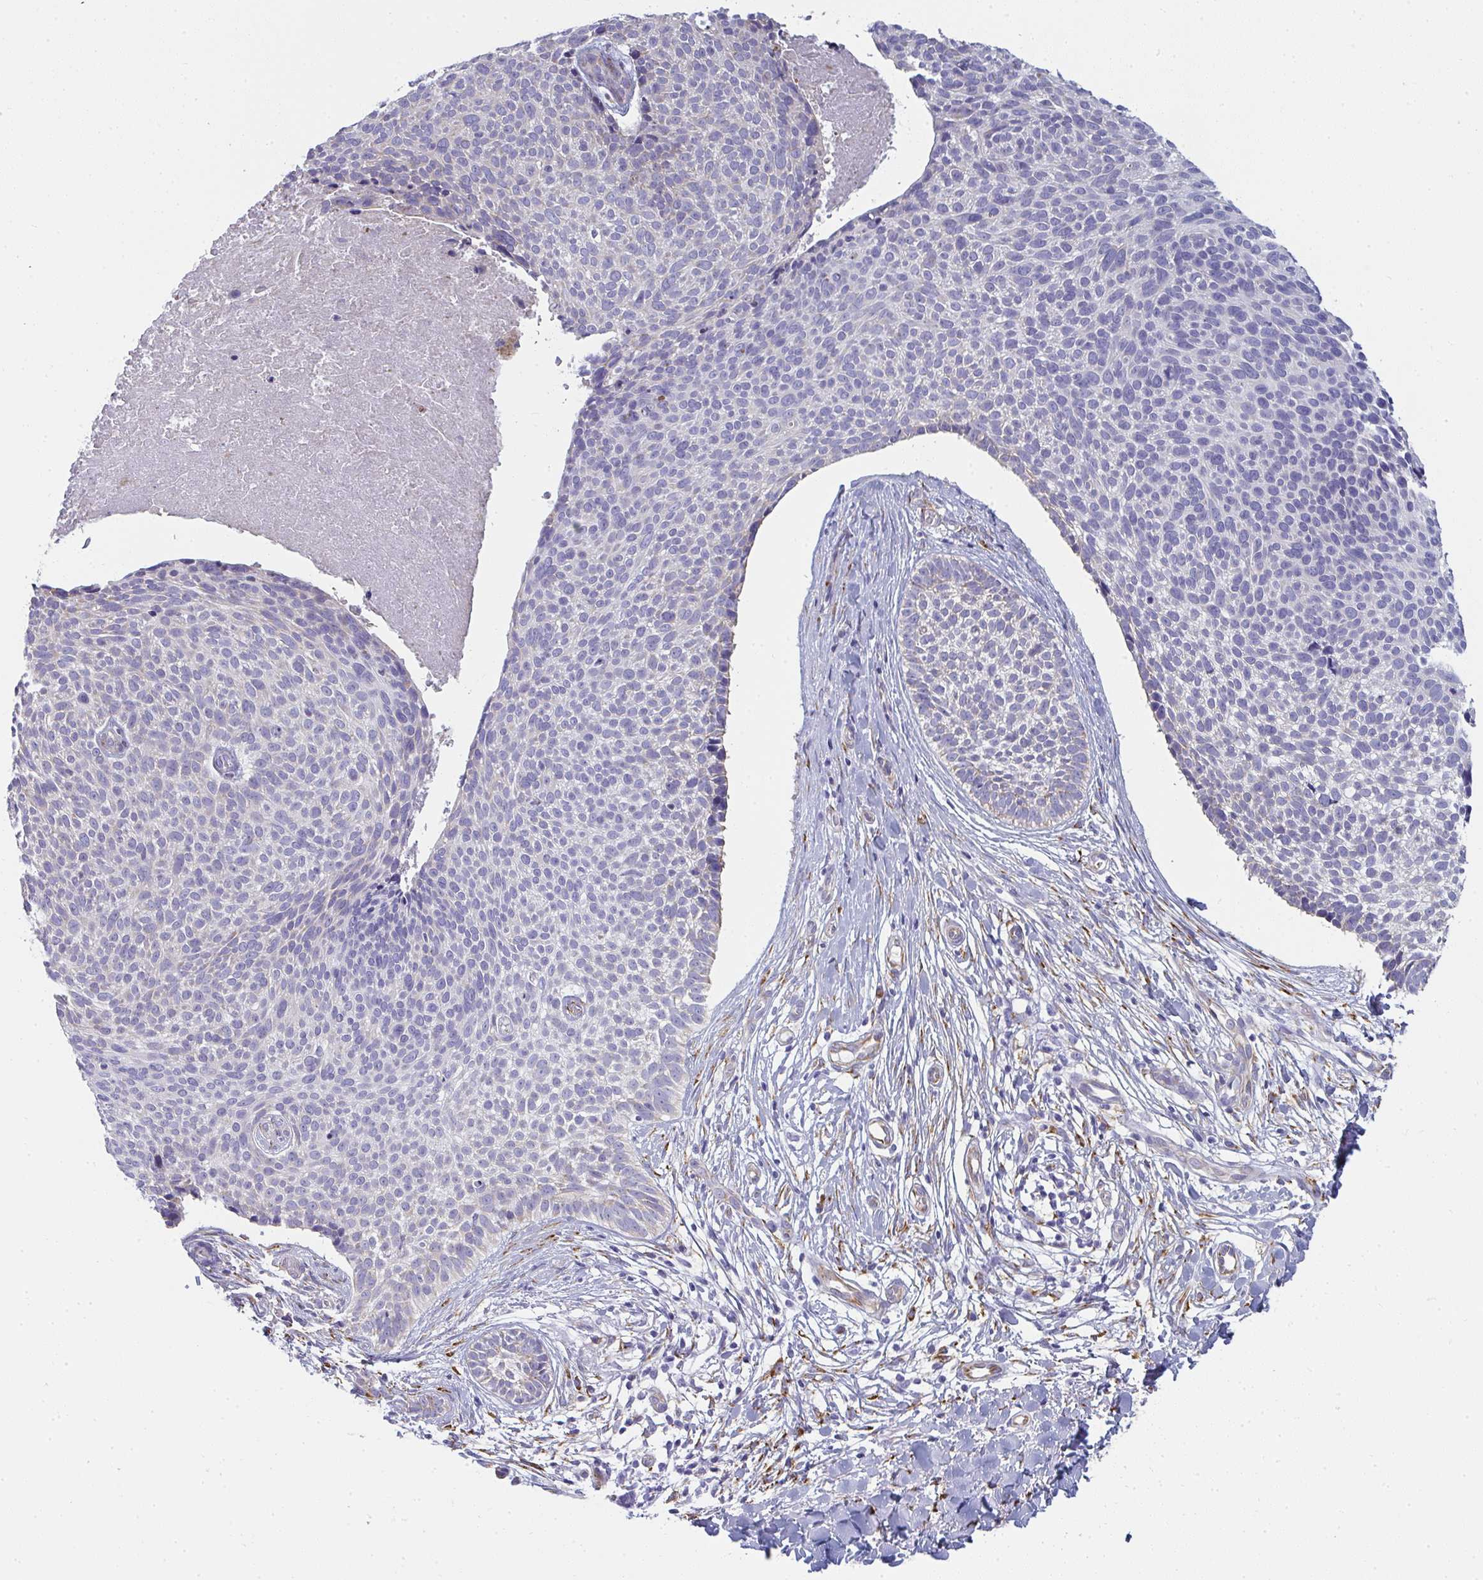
{"staining": {"intensity": "weak", "quantity": "<25%", "location": "cytoplasmic/membranous"}, "tissue": "skin cancer", "cell_type": "Tumor cells", "image_type": "cancer", "snomed": [{"axis": "morphology", "description": "Basal cell carcinoma"}, {"axis": "topography", "description": "Skin"}, {"axis": "topography", "description": "Skin of back"}], "caption": "An image of basal cell carcinoma (skin) stained for a protein reveals no brown staining in tumor cells.", "gene": "SHROOM1", "patient": {"sex": "male", "age": 81}}